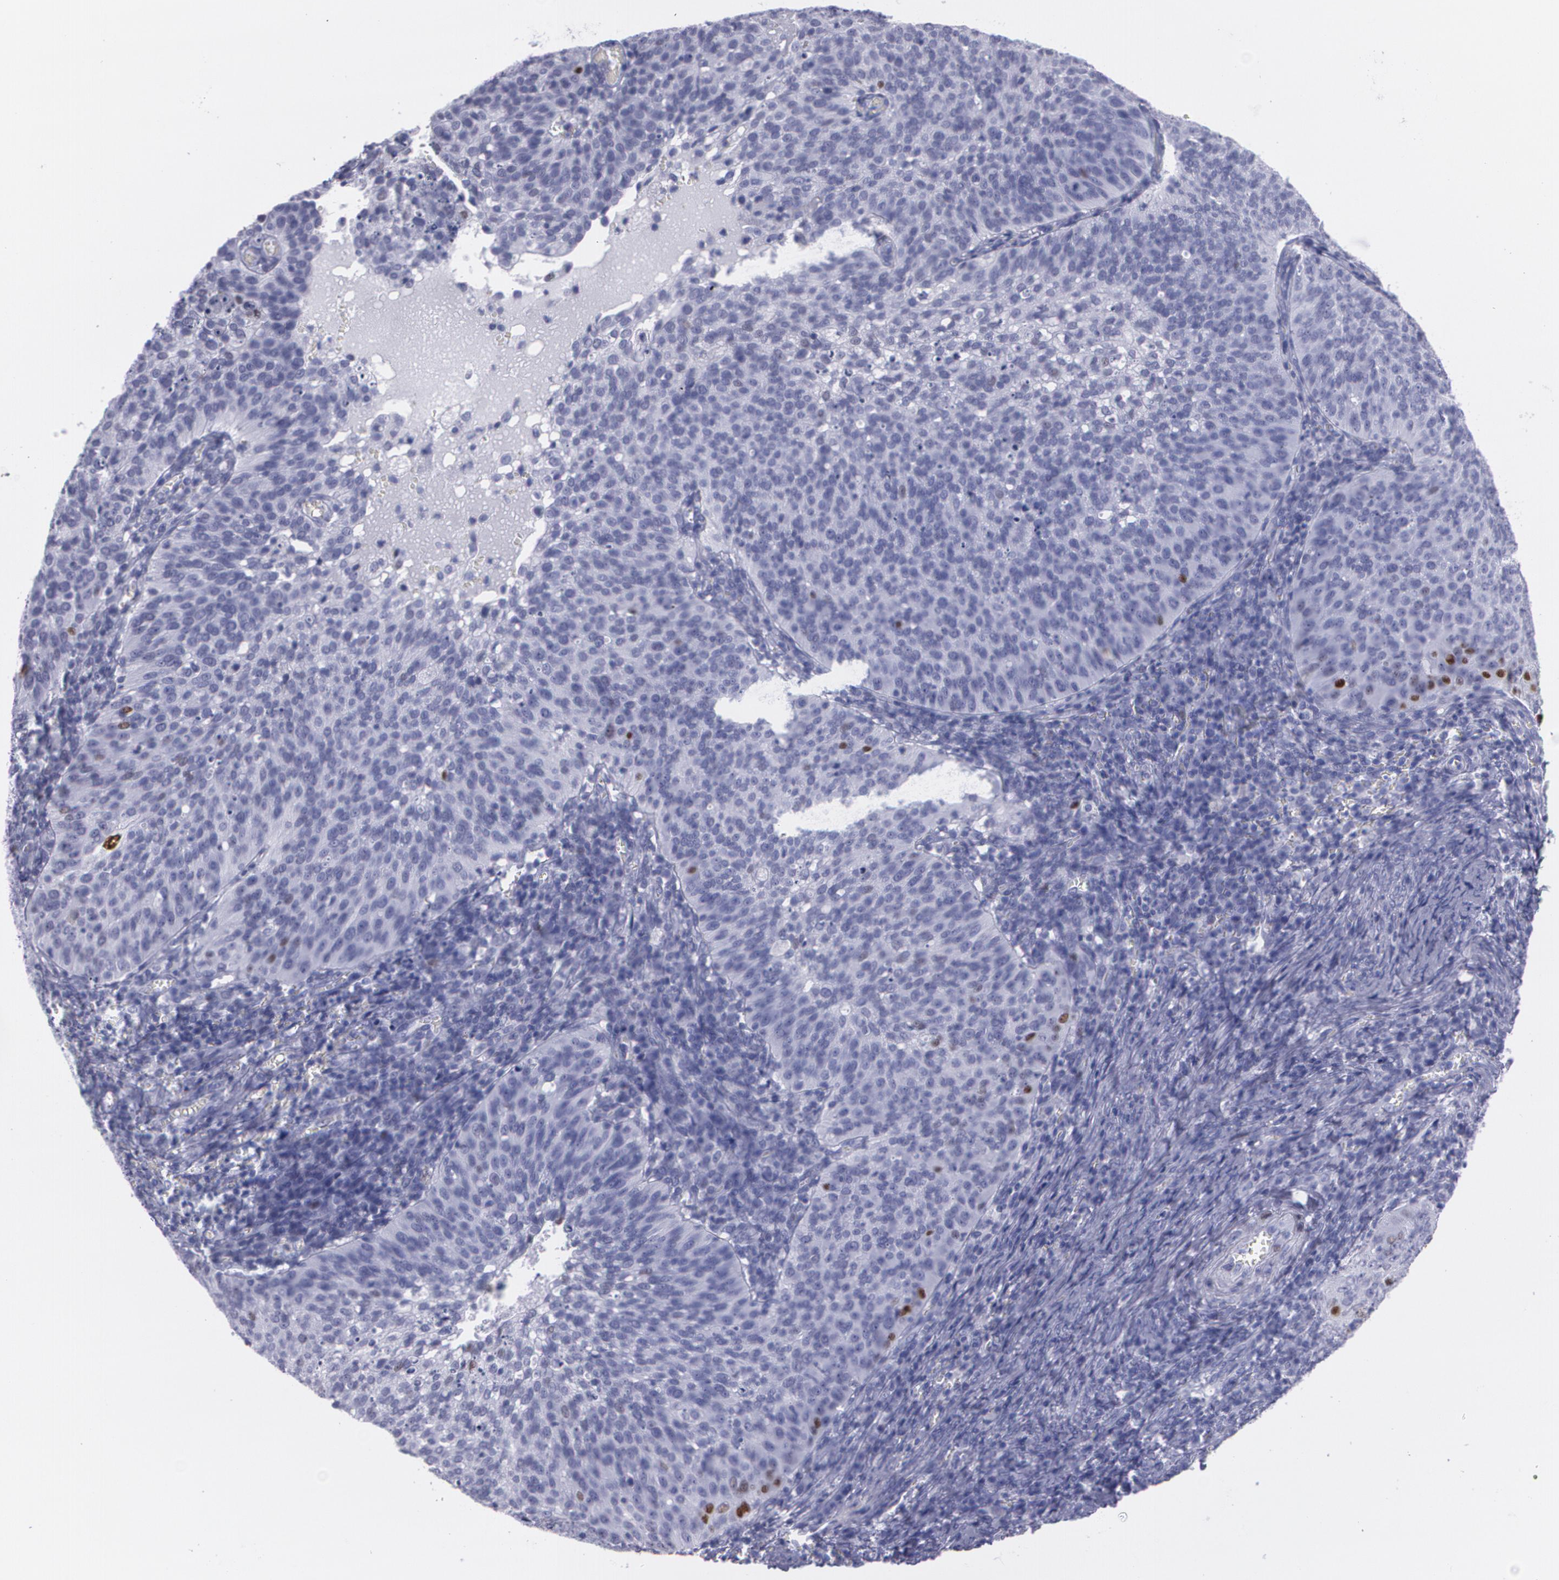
{"staining": {"intensity": "moderate", "quantity": "<25%", "location": "nuclear"}, "tissue": "cervical cancer", "cell_type": "Tumor cells", "image_type": "cancer", "snomed": [{"axis": "morphology", "description": "Squamous cell carcinoma, NOS"}, {"axis": "topography", "description": "Cervix"}], "caption": "Human cervical cancer (squamous cell carcinoma) stained with a protein marker exhibits moderate staining in tumor cells.", "gene": "TP53", "patient": {"sex": "female", "age": 39}}